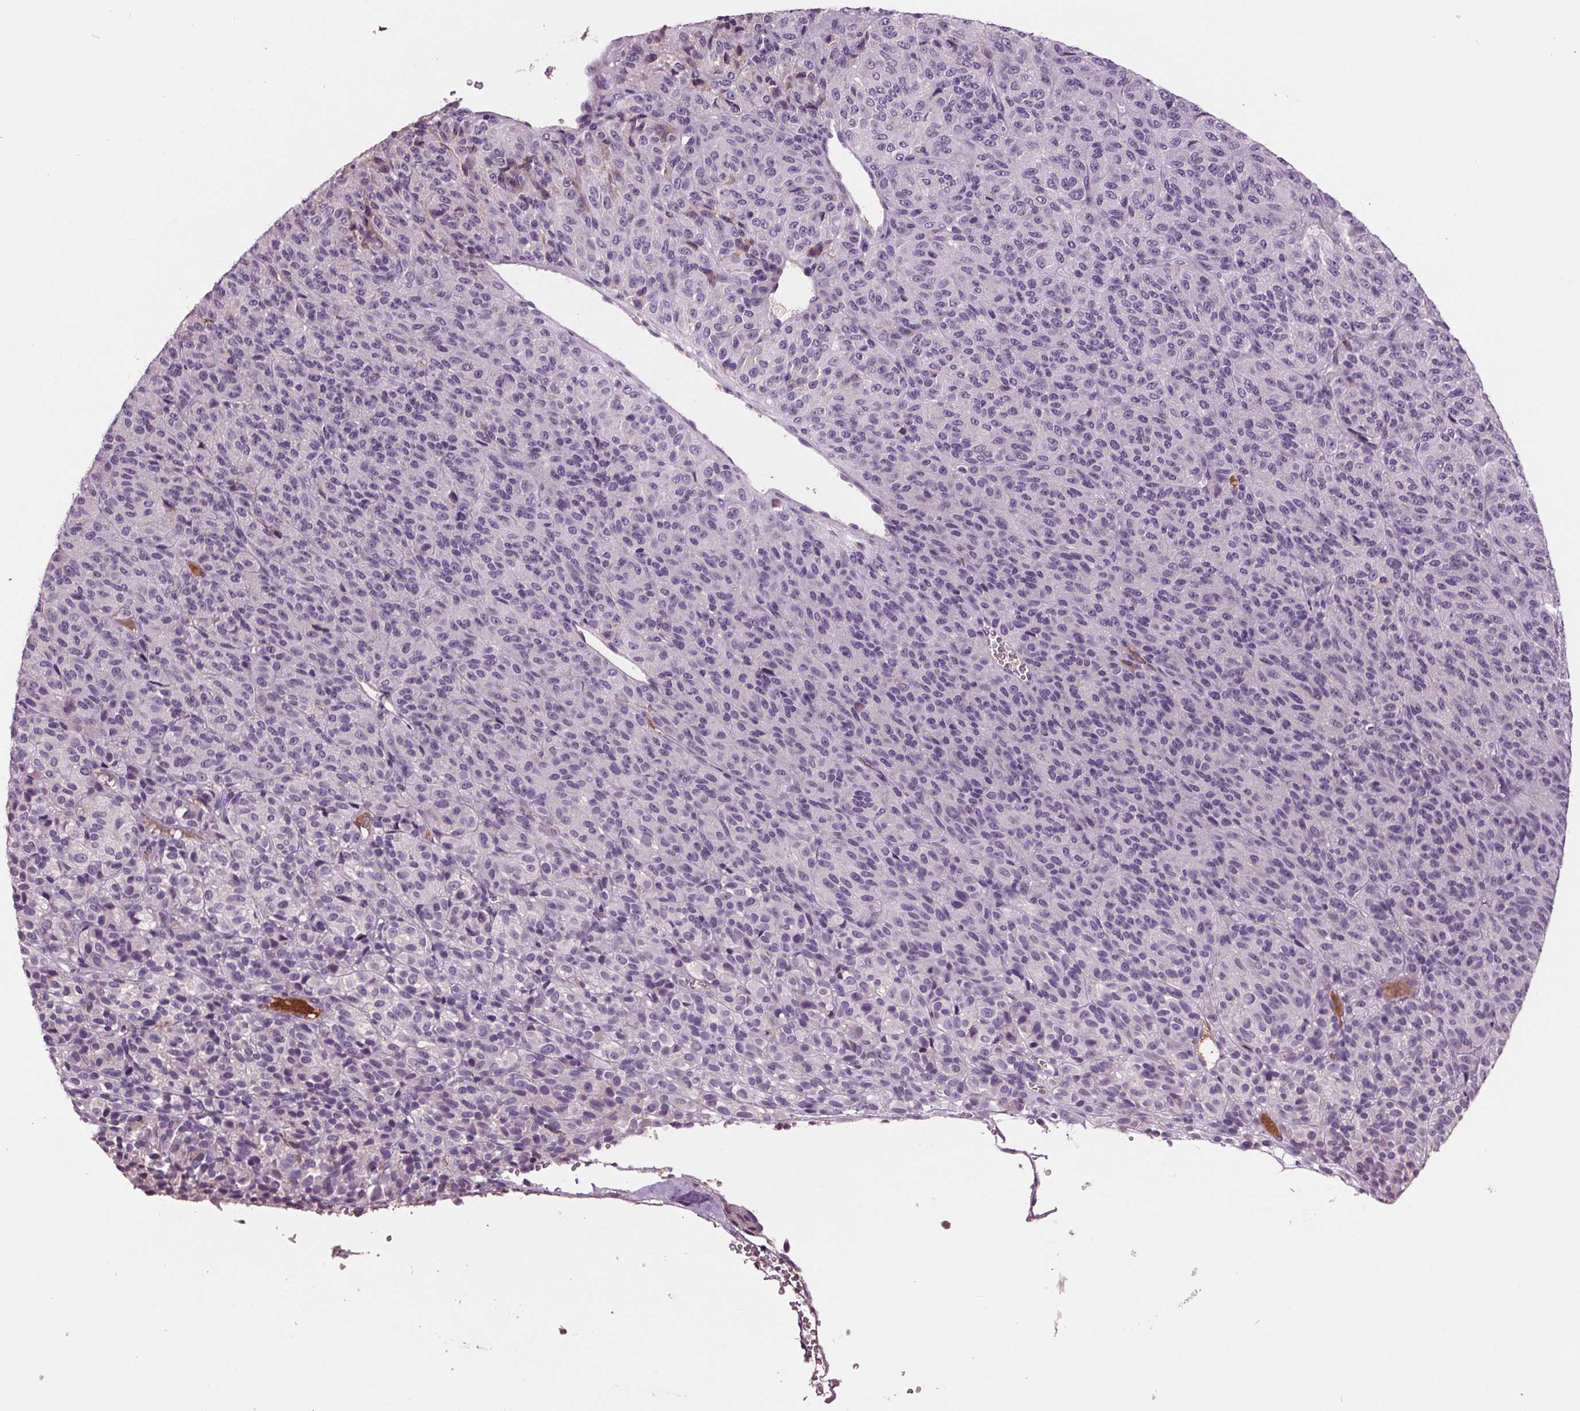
{"staining": {"intensity": "negative", "quantity": "none", "location": "none"}, "tissue": "melanoma", "cell_type": "Tumor cells", "image_type": "cancer", "snomed": [{"axis": "morphology", "description": "Malignant melanoma, Metastatic site"}, {"axis": "topography", "description": "Brain"}], "caption": "High power microscopy histopathology image of an immunohistochemistry micrograph of melanoma, revealing no significant expression in tumor cells. The staining was performed using DAB (3,3'-diaminobenzidine) to visualize the protein expression in brown, while the nuclei were stained in blue with hematoxylin (Magnification: 20x).", "gene": "C6", "patient": {"sex": "female", "age": 56}}